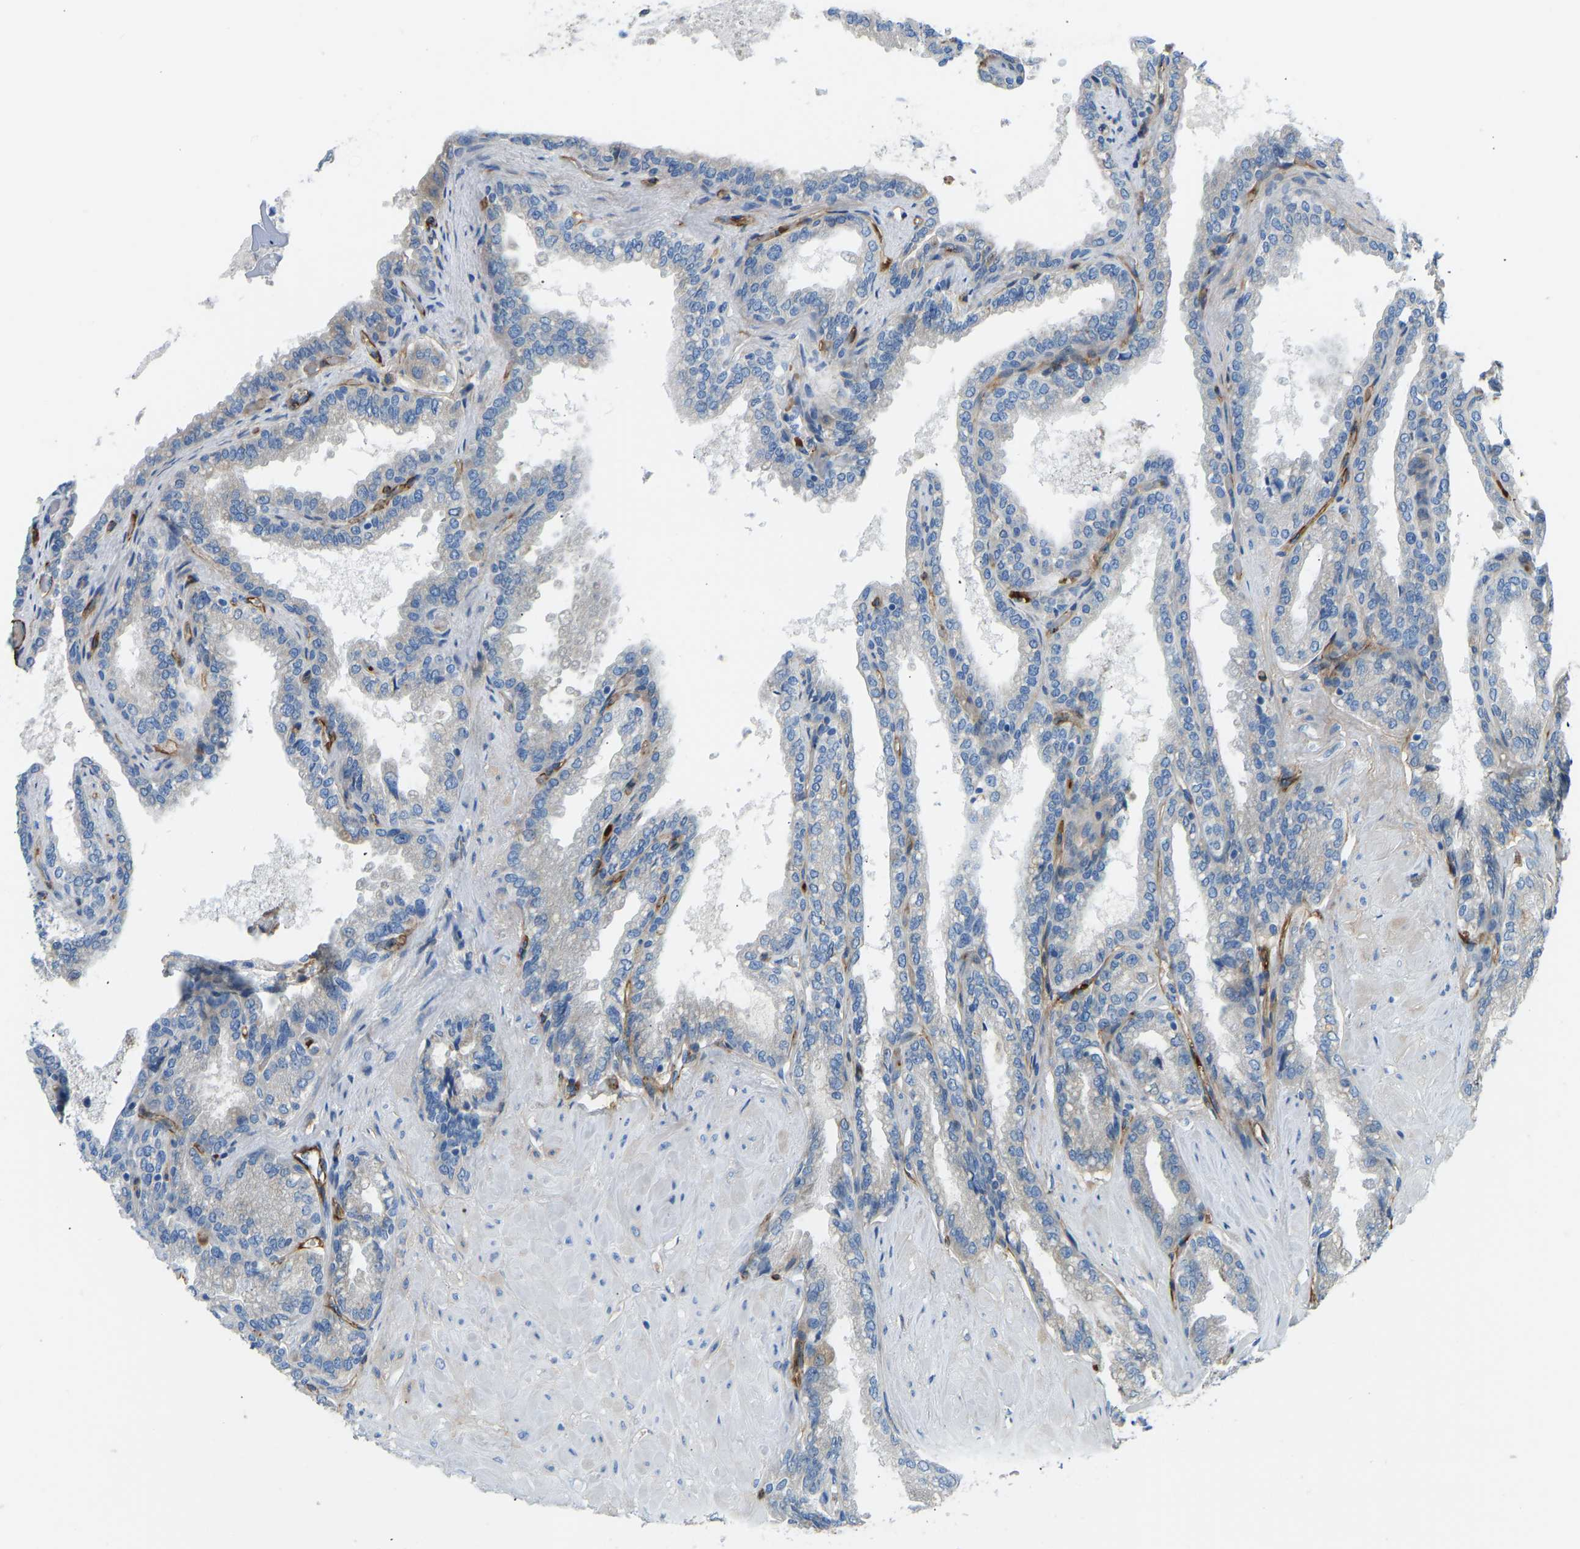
{"staining": {"intensity": "weak", "quantity": "<25%", "location": "cytoplasmic/membranous"}, "tissue": "seminal vesicle", "cell_type": "Glandular cells", "image_type": "normal", "snomed": [{"axis": "morphology", "description": "Normal tissue, NOS"}, {"axis": "topography", "description": "Seminal veicle"}], "caption": "Immunohistochemical staining of unremarkable human seminal vesicle displays no significant expression in glandular cells.", "gene": "COL15A1", "patient": {"sex": "male", "age": 46}}